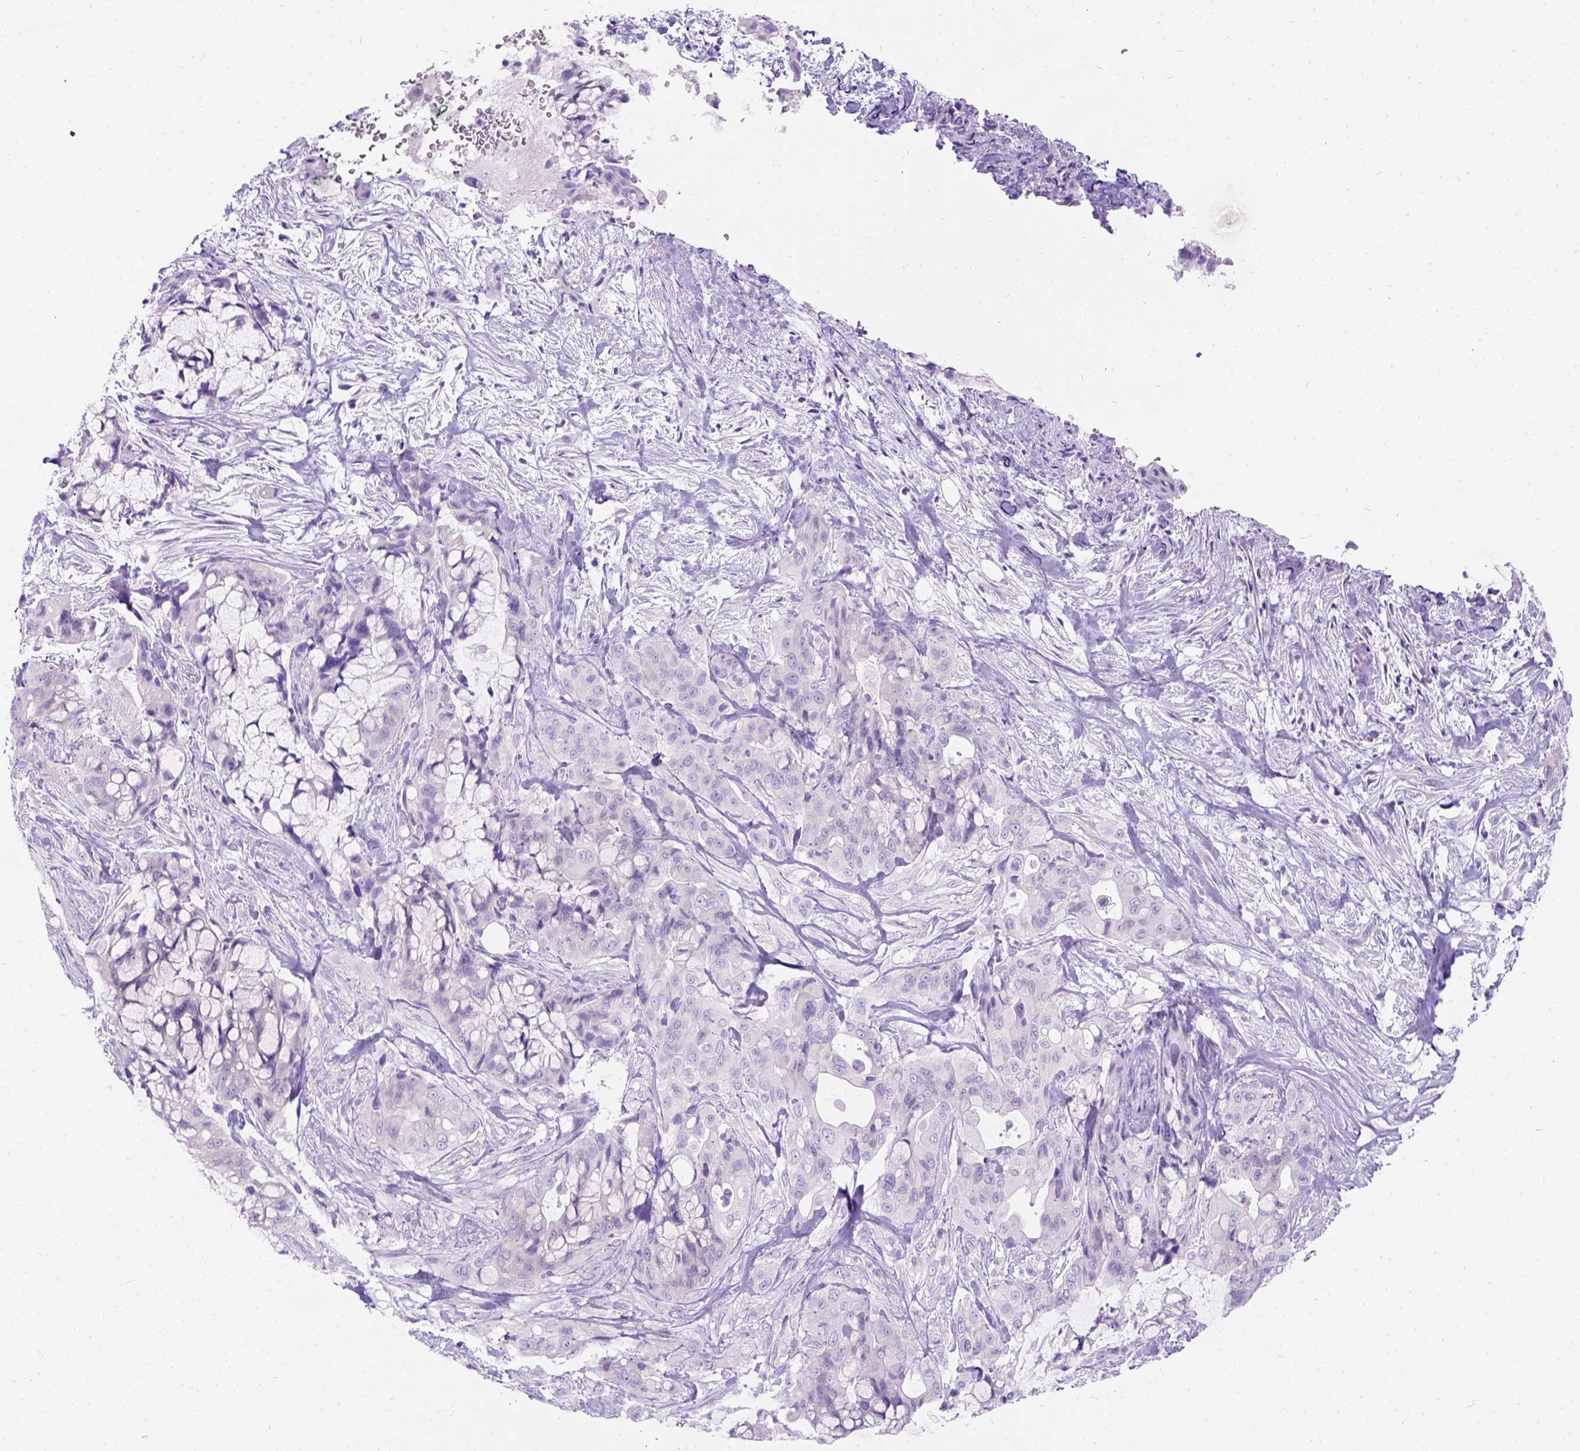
{"staining": {"intensity": "negative", "quantity": "none", "location": "none"}, "tissue": "pancreatic cancer", "cell_type": "Tumor cells", "image_type": "cancer", "snomed": [{"axis": "morphology", "description": "Adenocarcinoma, NOS"}, {"axis": "topography", "description": "Pancreas"}], "caption": "Immunohistochemistry of human adenocarcinoma (pancreatic) demonstrates no staining in tumor cells. Brightfield microscopy of immunohistochemistry stained with DAB (3,3'-diaminobenzidine) (brown) and hematoxylin (blue), captured at high magnification.", "gene": "C7orf57", "patient": {"sex": "male", "age": 71}}